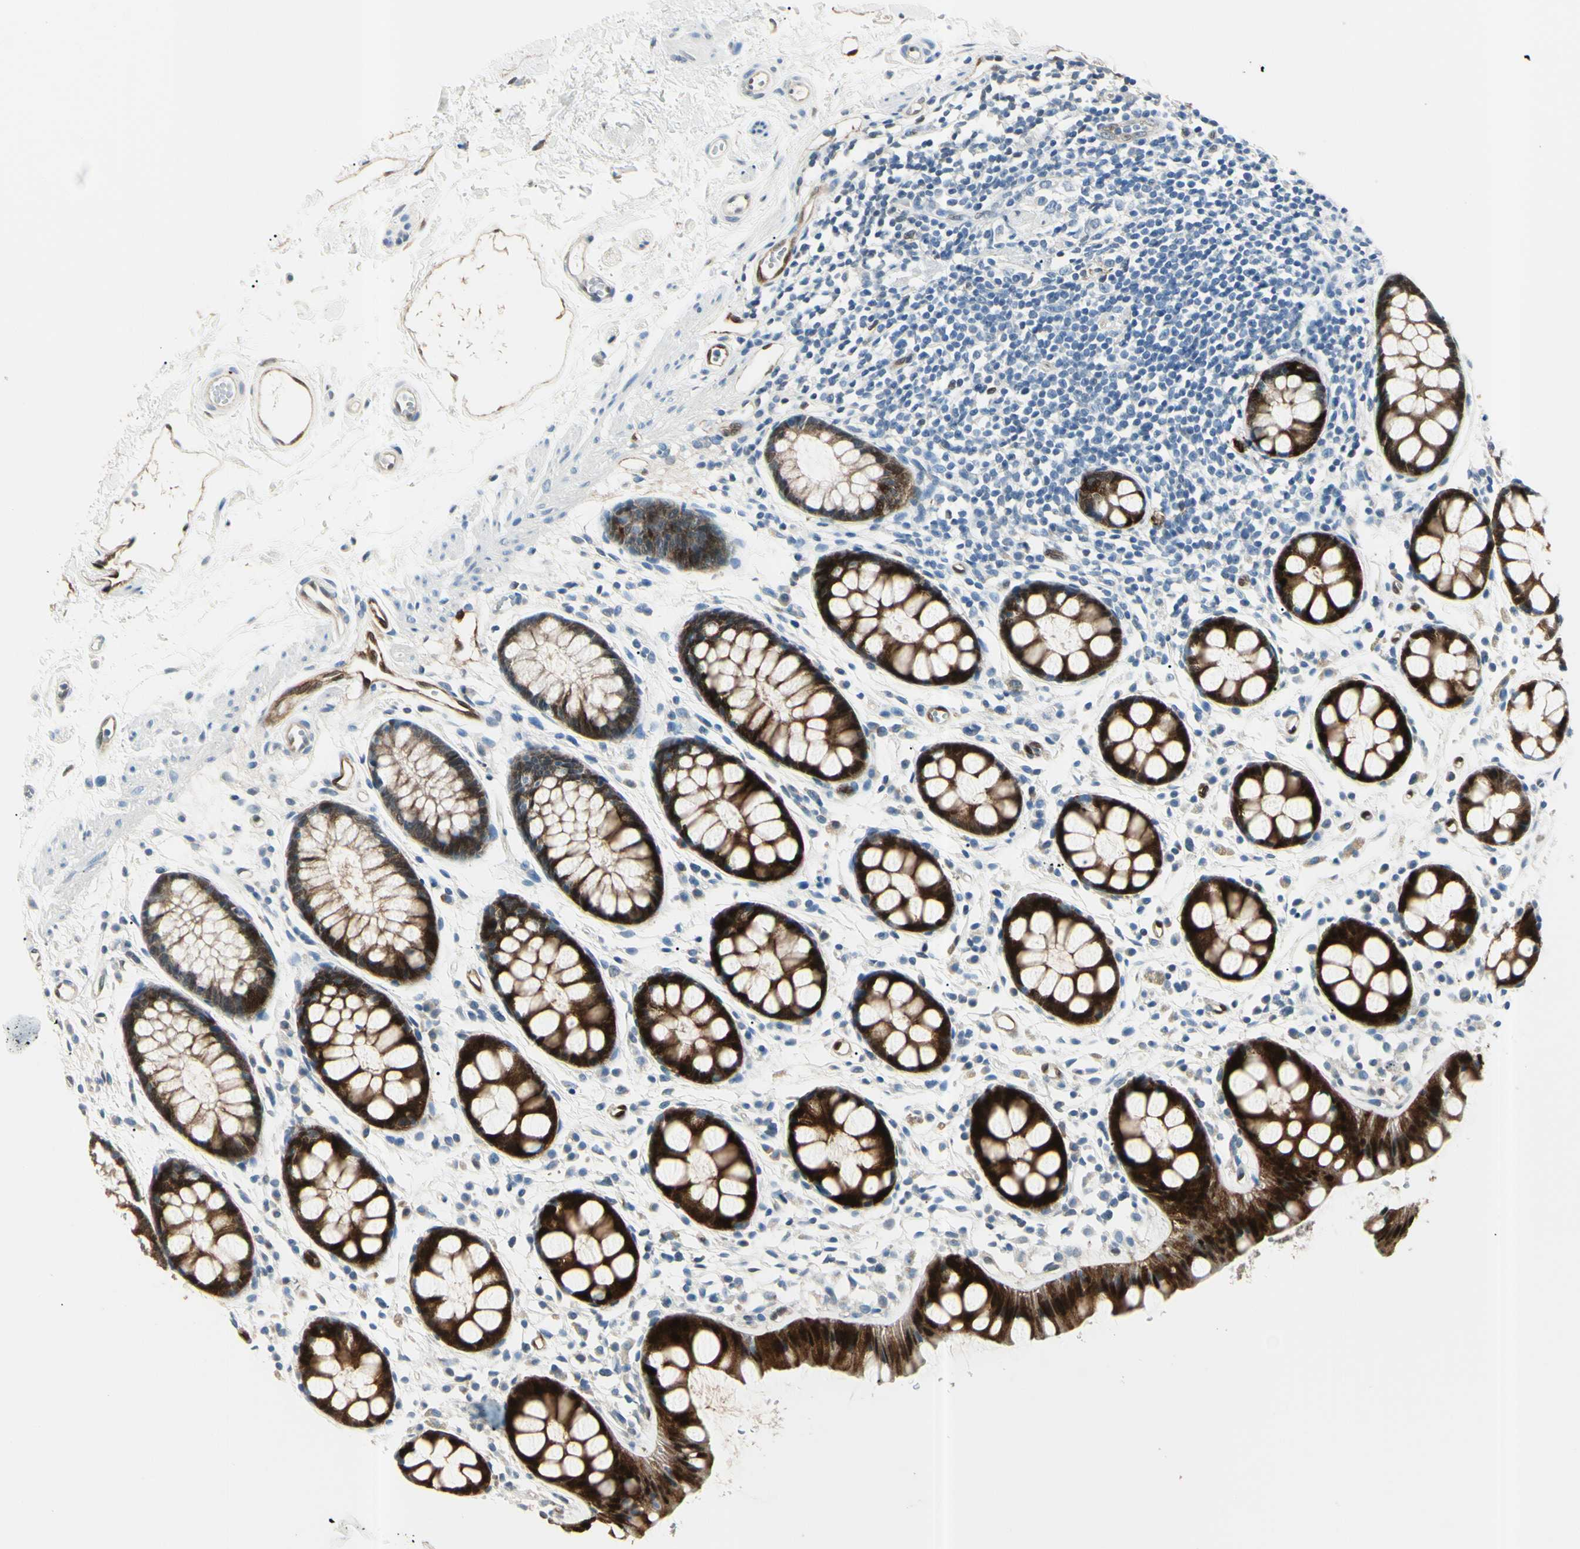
{"staining": {"intensity": "strong", "quantity": ">75%", "location": "cytoplasmic/membranous,nuclear"}, "tissue": "rectum", "cell_type": "Glandular cells", "image_type": "normal", "snomed": [{"axis": "morphology", "description": "Normal tissue, NOS"}, {"axis": "topography", "description": "Rectum"}], "caption": "Rectum stained with IHC reveals strong cytoplasmic/membranous,nuclear positivity in approximately >75% of glandular cells.", "gene": "AKR1C3", "patient": {"sex": "female", "age": 66}}